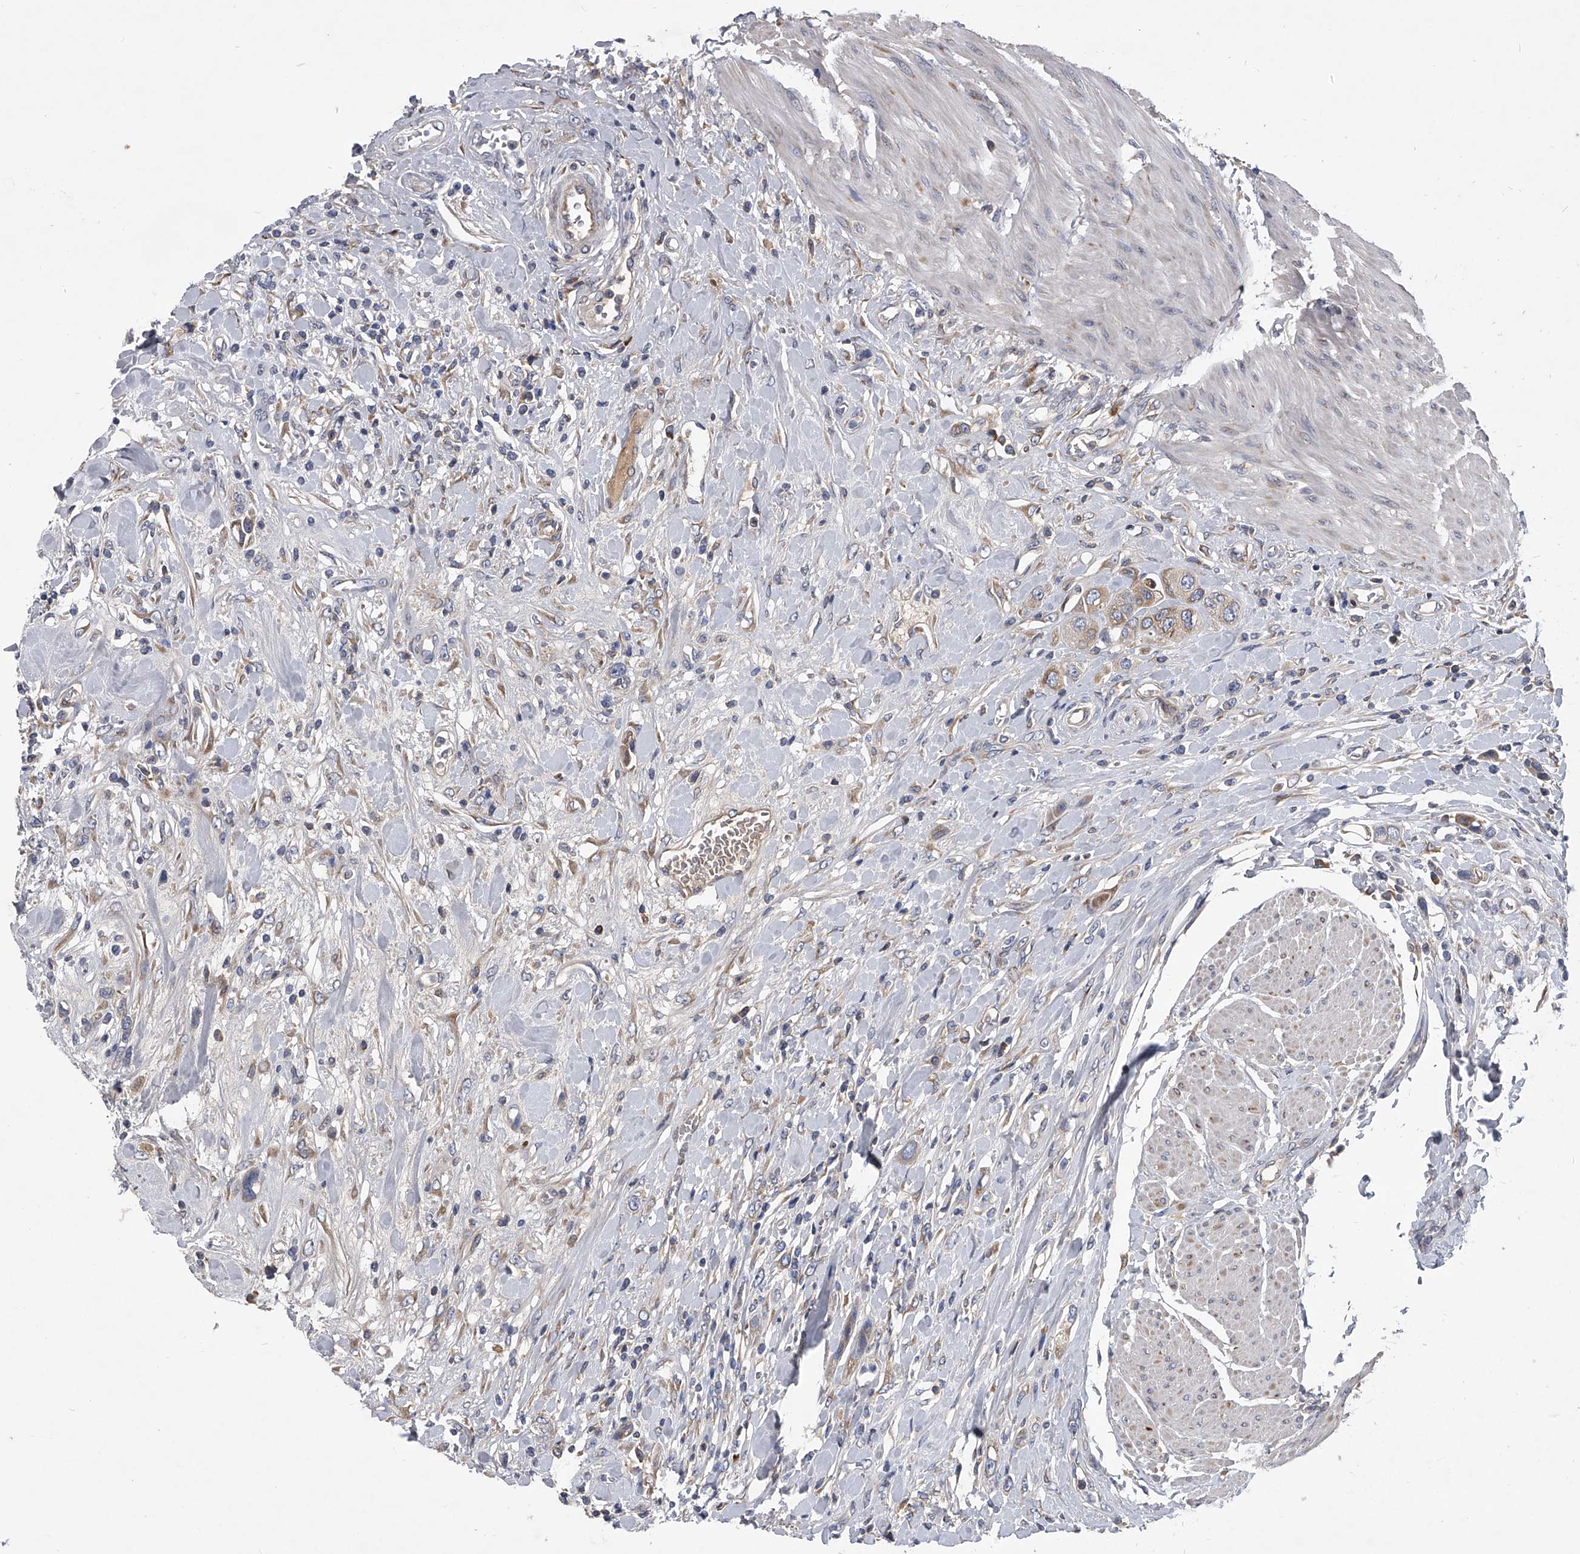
{"staining": {"intensity": "weak", "quantity": ">75%", "location": "cytoplasmic/membranous"}, "tissue": "urothelial cancer", "cell_type": "Tumor cells", "image_type": "cancer", "snomed": [{"axis": "morphology", "description": "Urothelial carcinoma, High grade"}, {"axis": "topography", "description": "Urinary bladder"}], "caption": "Protein staining of high-grade urothelial carcinoma tissue demonstrates weak cytoplasmic/membranous expression in approximately >75% of tumor cells.", "gene": "CCR4", "patient": {"sex": "male", "age": 50}}